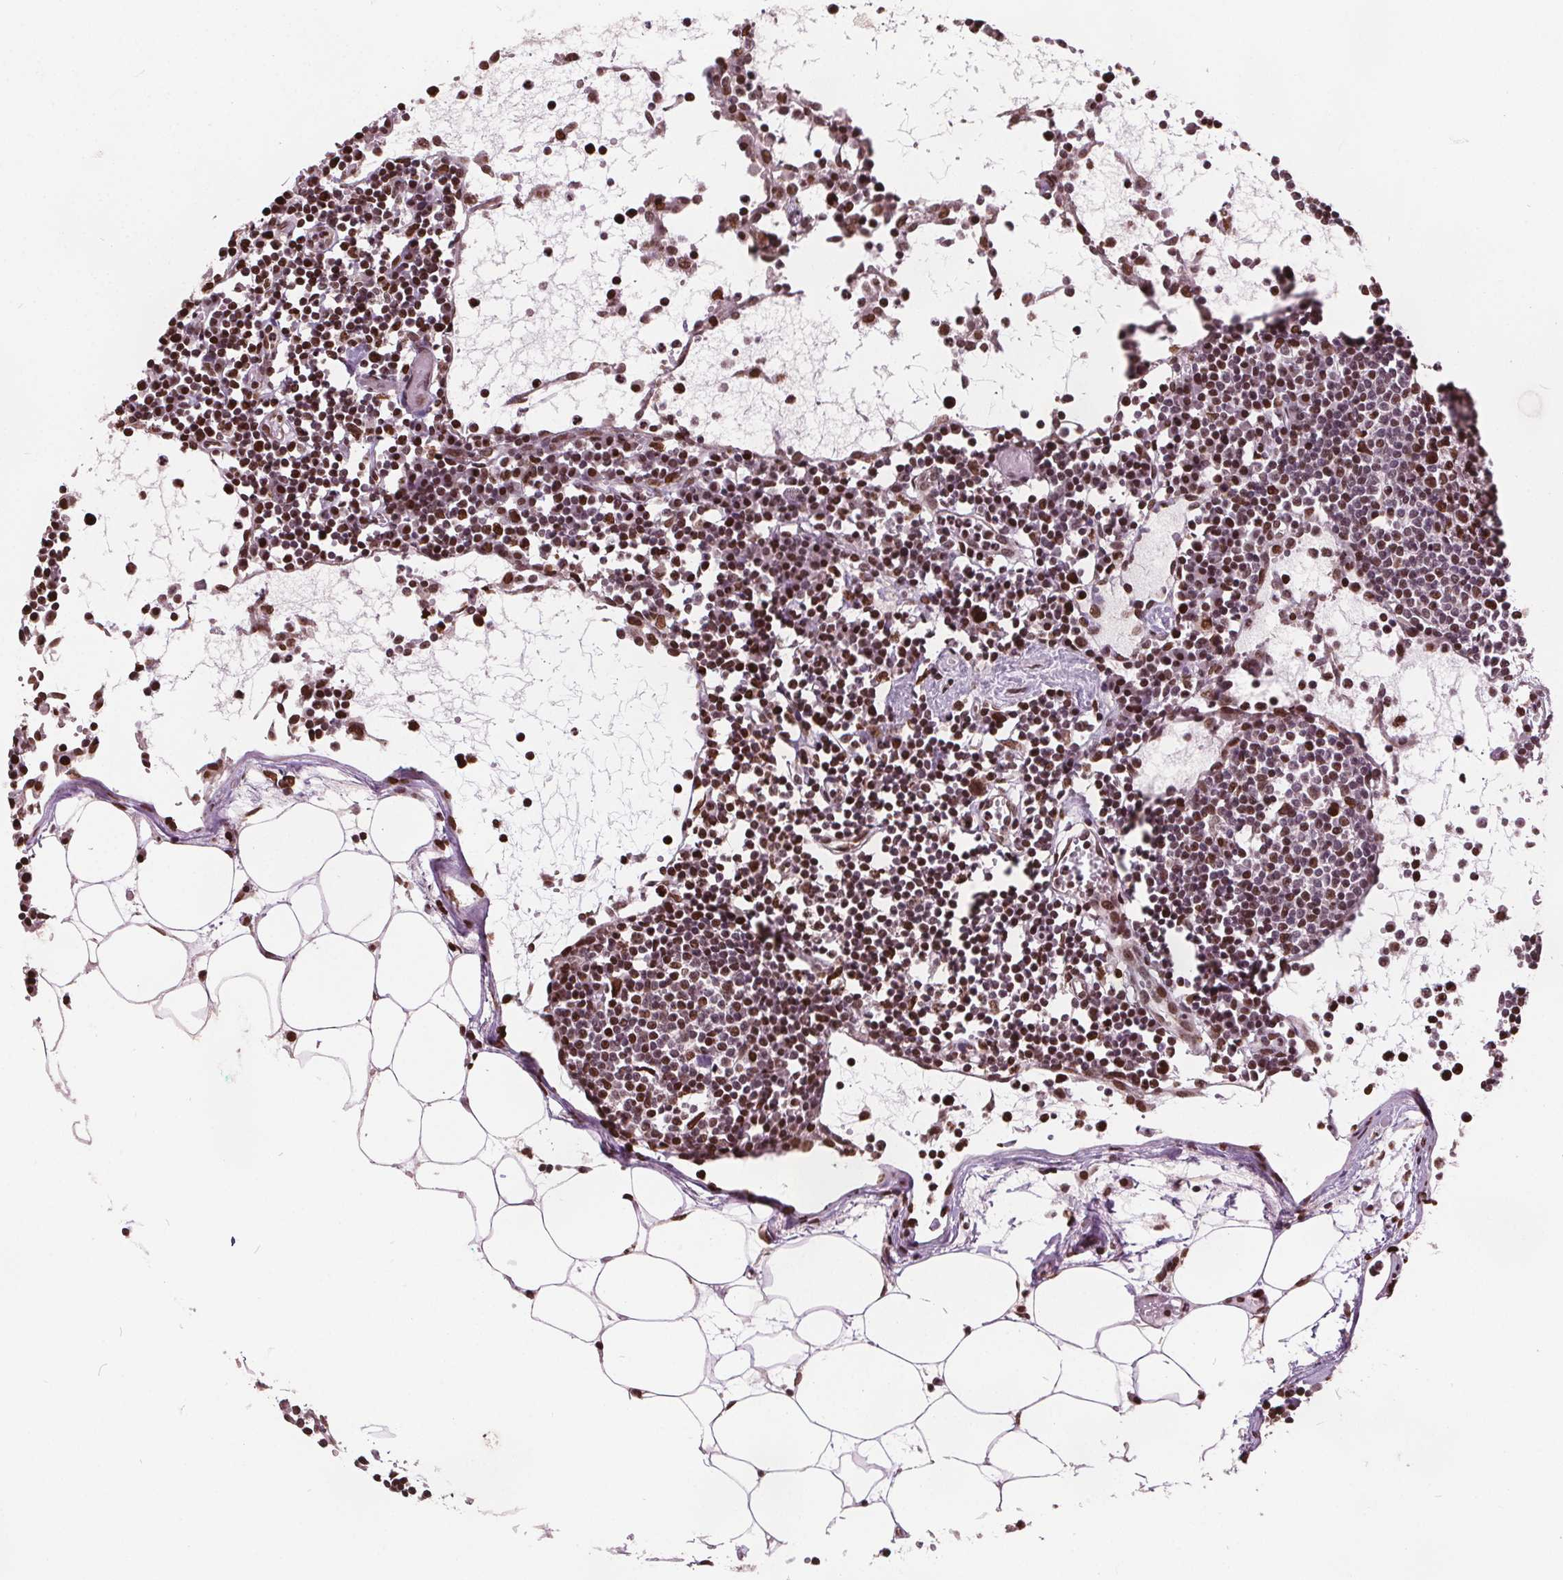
{"staining": {"intensity": "moderate", "quantity": ">75%", "location": "nuclear"}, "tissue": "lymph node", "cell_type": "Germinal center cells", "image_type": "normal", "snomed": [{"axis": "morphology", "description": "Normal tissue, NOS"}, {"axis": "topography", "description": "Lymph node"}], "caption": "High-power microscopy captured an IHC histopathology image of benign lymph node, revealing moderate nuclear staining in about >75% of germinal center cells.", "gene": "ISLR2", "patient": {"sex": "female", "age": 78}}